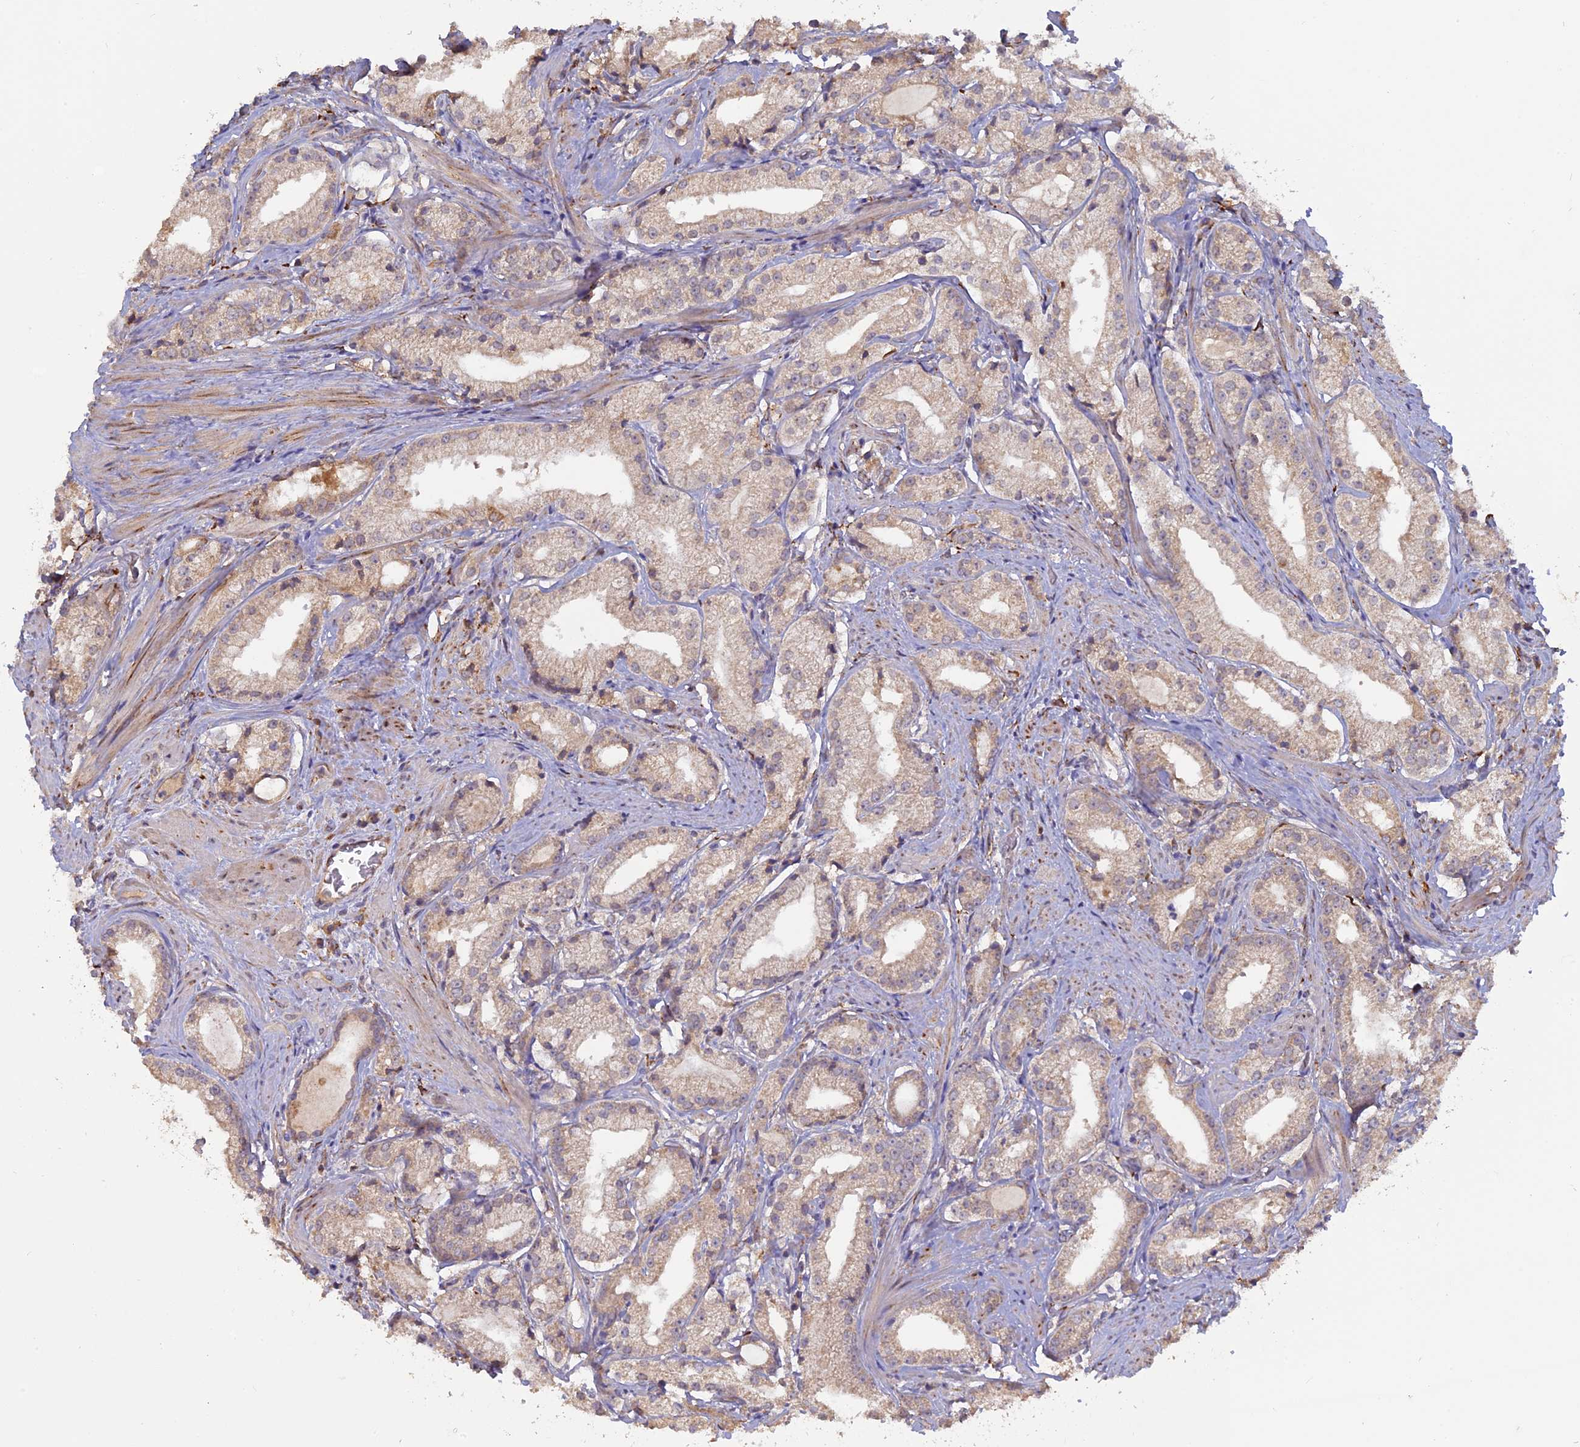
{"staining": {"intensity": "negative", "quantity": "none", "location": "none"}, "tissue": "prostate cancer", "cell_type": "Tumor cells", "image_type": "cancer", "snomed": [{"axis": "morphology", "description": "Adenocarcinoma, Low grade"}, {"axis": "topography", "description": "Prostate"}], "caption": "The micrograph demonstrates no significant expression in tumor cells of prostate adenocarcinoma (low-grade).", "gene": "PPIC", "patient": {"sex": "male", "age": 57}}